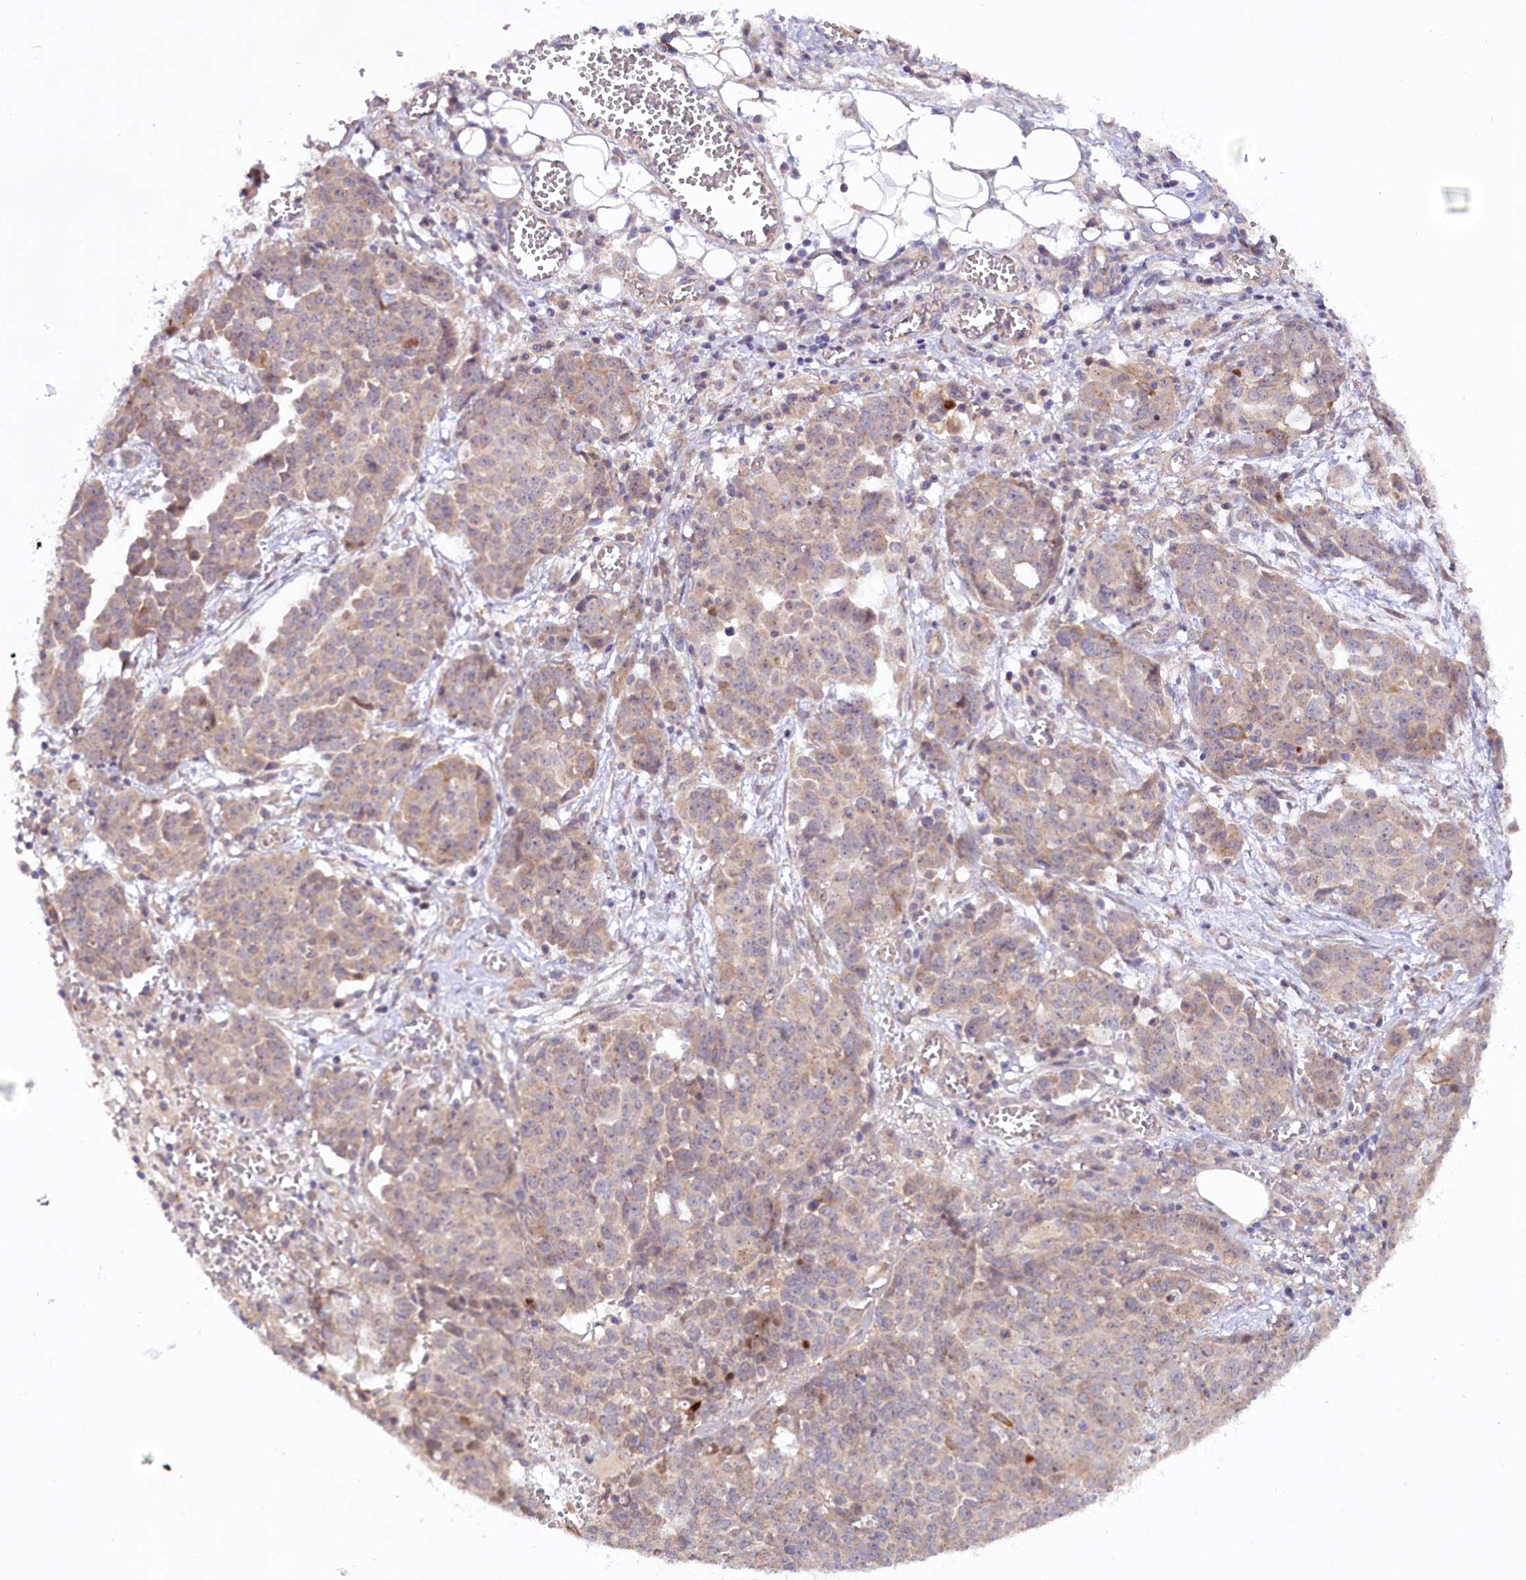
{"staining": {"intensity": "weak", "quantity": "25%-75%", "location": "cytoplasmic/membranous"}, "tissue": "ovarian cancer", "cell_type": "Tumor cells", "image_type": "cancer", "snomed": [{"axis": "morphology", "description": "Cystadenocarcinoma, serous, NOS"}, {"axis": "topography", "description": "Soft tissue"}, {"axis": "topography", "description": "Ovary"}], "caption": "Human ovarian serous cystadenocarcinoma stained with a brown dye displays weak cytoplasmic/membranous positive positivity in about 25%-75% of tumor cells.", "gene": "NEDD1", "patient": {"sex": "female", "age": 57}}